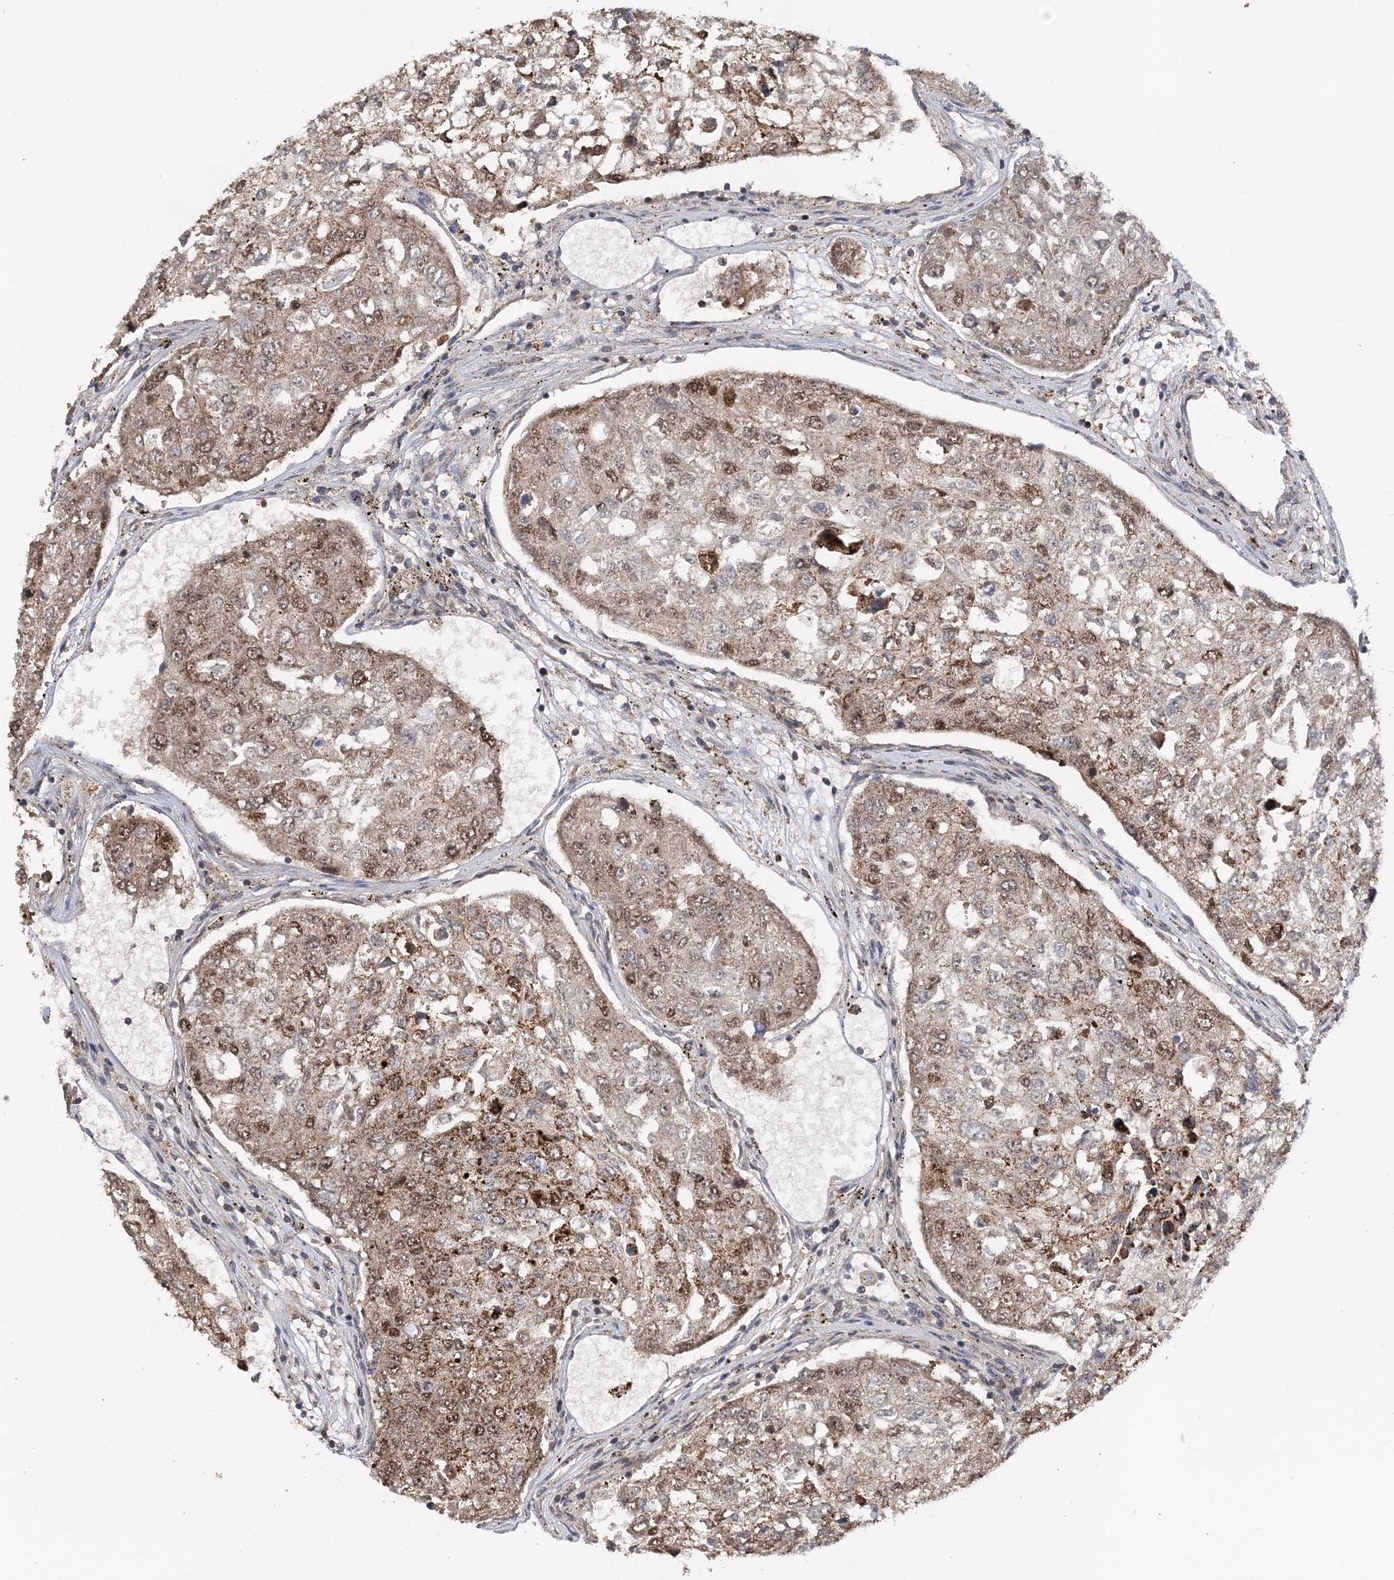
{"staining": {"intensity": "moderate", "quantity": ">75%", "location": "cytoplasmic/membranous,nuclear"}, "tissue": "urothelial cancer", "cell_type": "Tumor cells", "image_type": "cancer", "snomed": [{"axis": "morphology", "description": "Urothelial carcinoma, High grade"}, {"axis": "topography", "description": "Lymph node"}, {"axis": "topography", "description": "Urinary bladder"}], "caption": "Immunohistochemistry (IHC) image of neoplastic tissue: human high-grade urothelial carcinoma stained using immunohistochemistry (IHC) displays medium levels of moderate protein expression localized specifically in the cytoplasmic/membranous and nuclear of tumor cells, appearing as a cytoplasmic/membranous and nuclear brown color.", "gene": "KIF4A", "patient": {"sex": "male", "age": 51}}